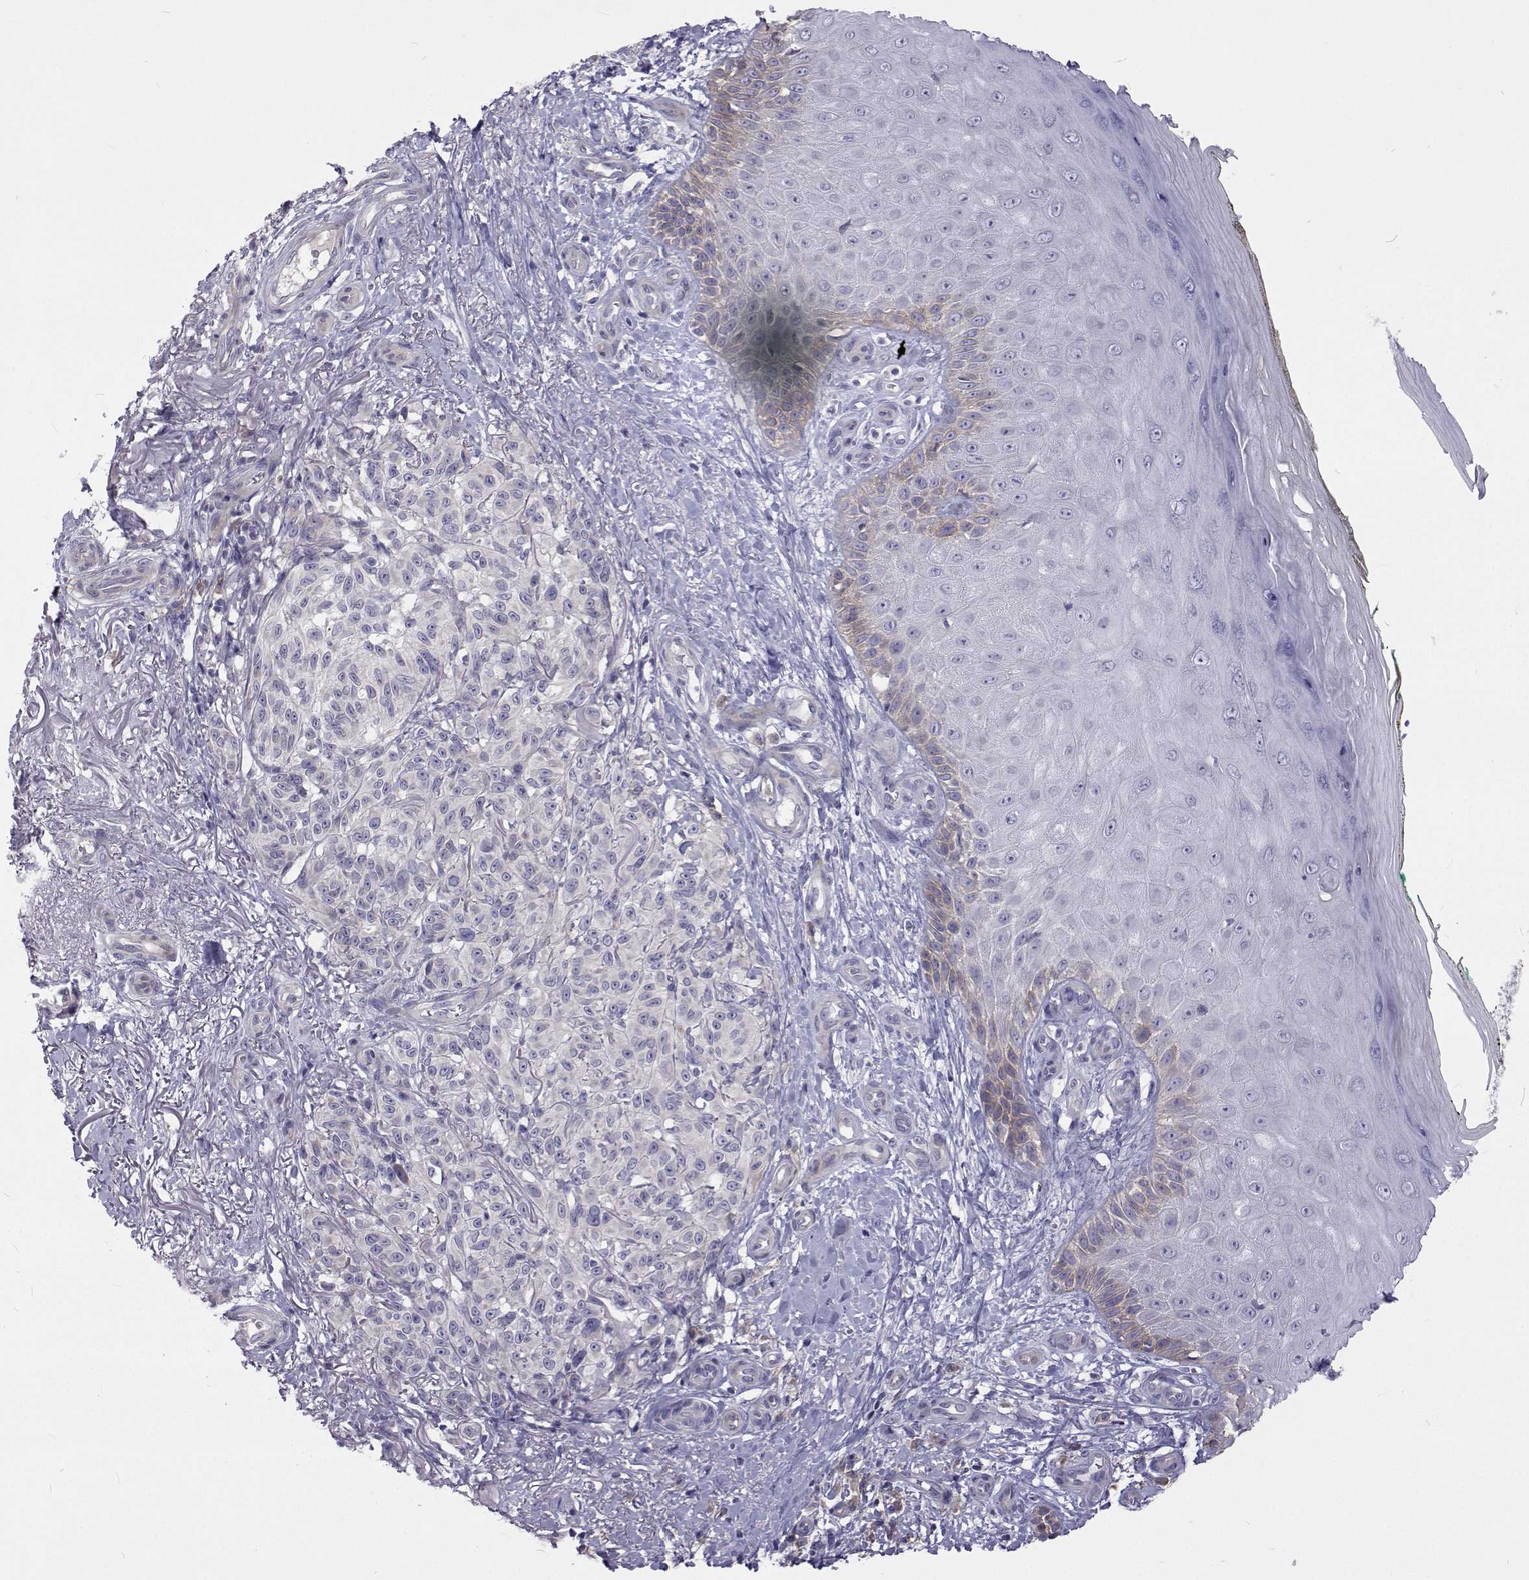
{"staining": {"intensity": "weak", "quantity": "<25%", "location": "cytoplasmic/membranous"}, "tissue": "melanoma", "cell_type": "Tumor cells", "image_type": "cancer", "snomed": [{"axis": "morphology", "description": "Malignant melanoma, NOS"}, {"axis": "topography", "description": "Skin"}], "caption": "DAB immunohistochemical staining of malignant melanoma shows no significant positivity in tumor cells.", "gene": "NPR3", "patient": {"sex": "female", "age": 85}}